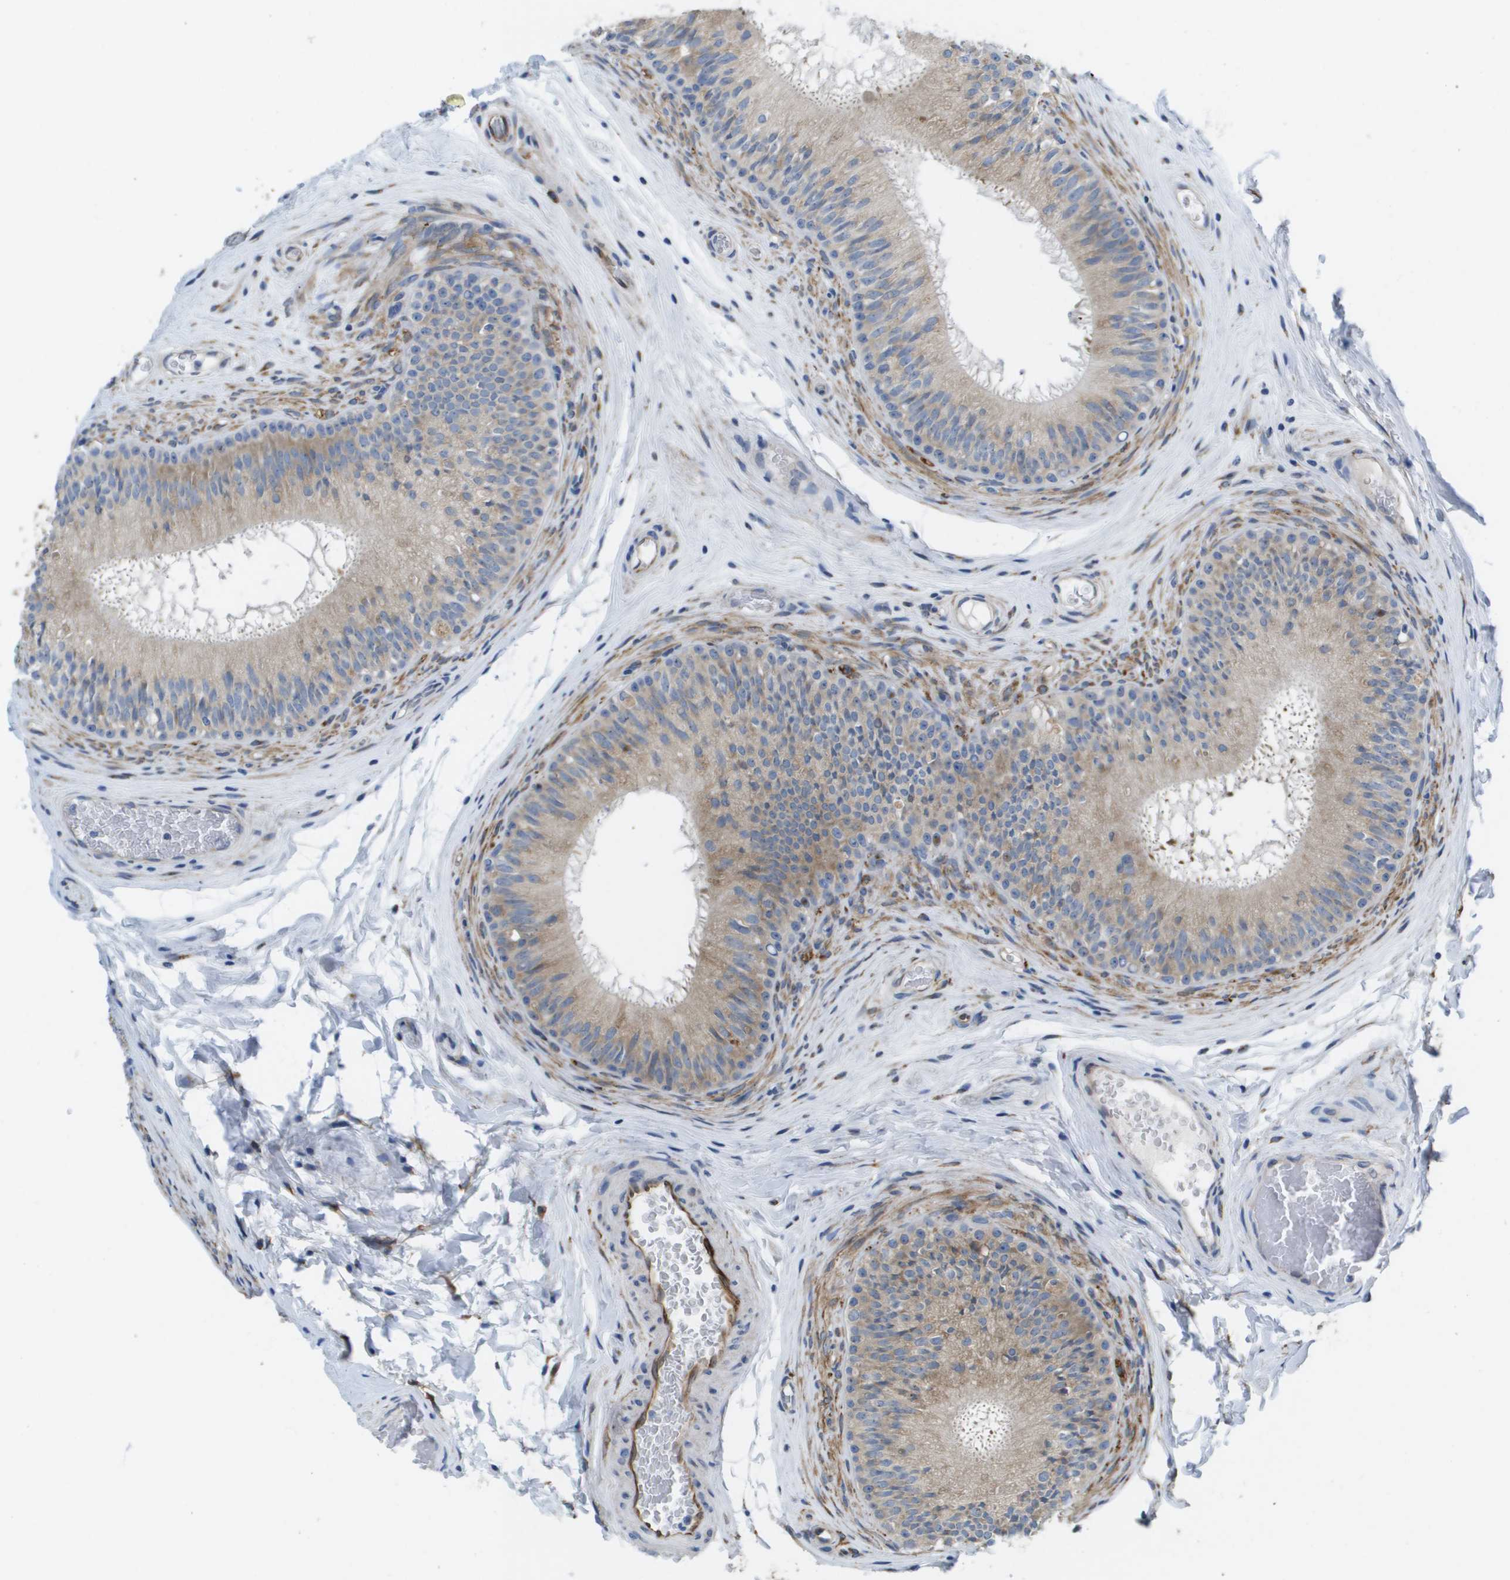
{"staining": {"intensity": "moderate", "quantity": "<25%", "location": "cytoplasmic/membranous"}, "tissue": "epididymis", "cell_type": "Glandular cells", "image_type": "normal", "snomed": [{"axis": "morphology", "description": "Normal tissue, NOS"}, {"axis": "topography", "description": "Testis"}, {"axis": "topography", "description": "Epididymis"}], "caption": "This is a photomicrograph of immunohistochemistry staining of benign epididymis, which shows moderate staining in the cytoplasmic/membranous of glandular cells.", "gene": "ST3GAL2", "patient": {"sex": "male", "age": 36}}